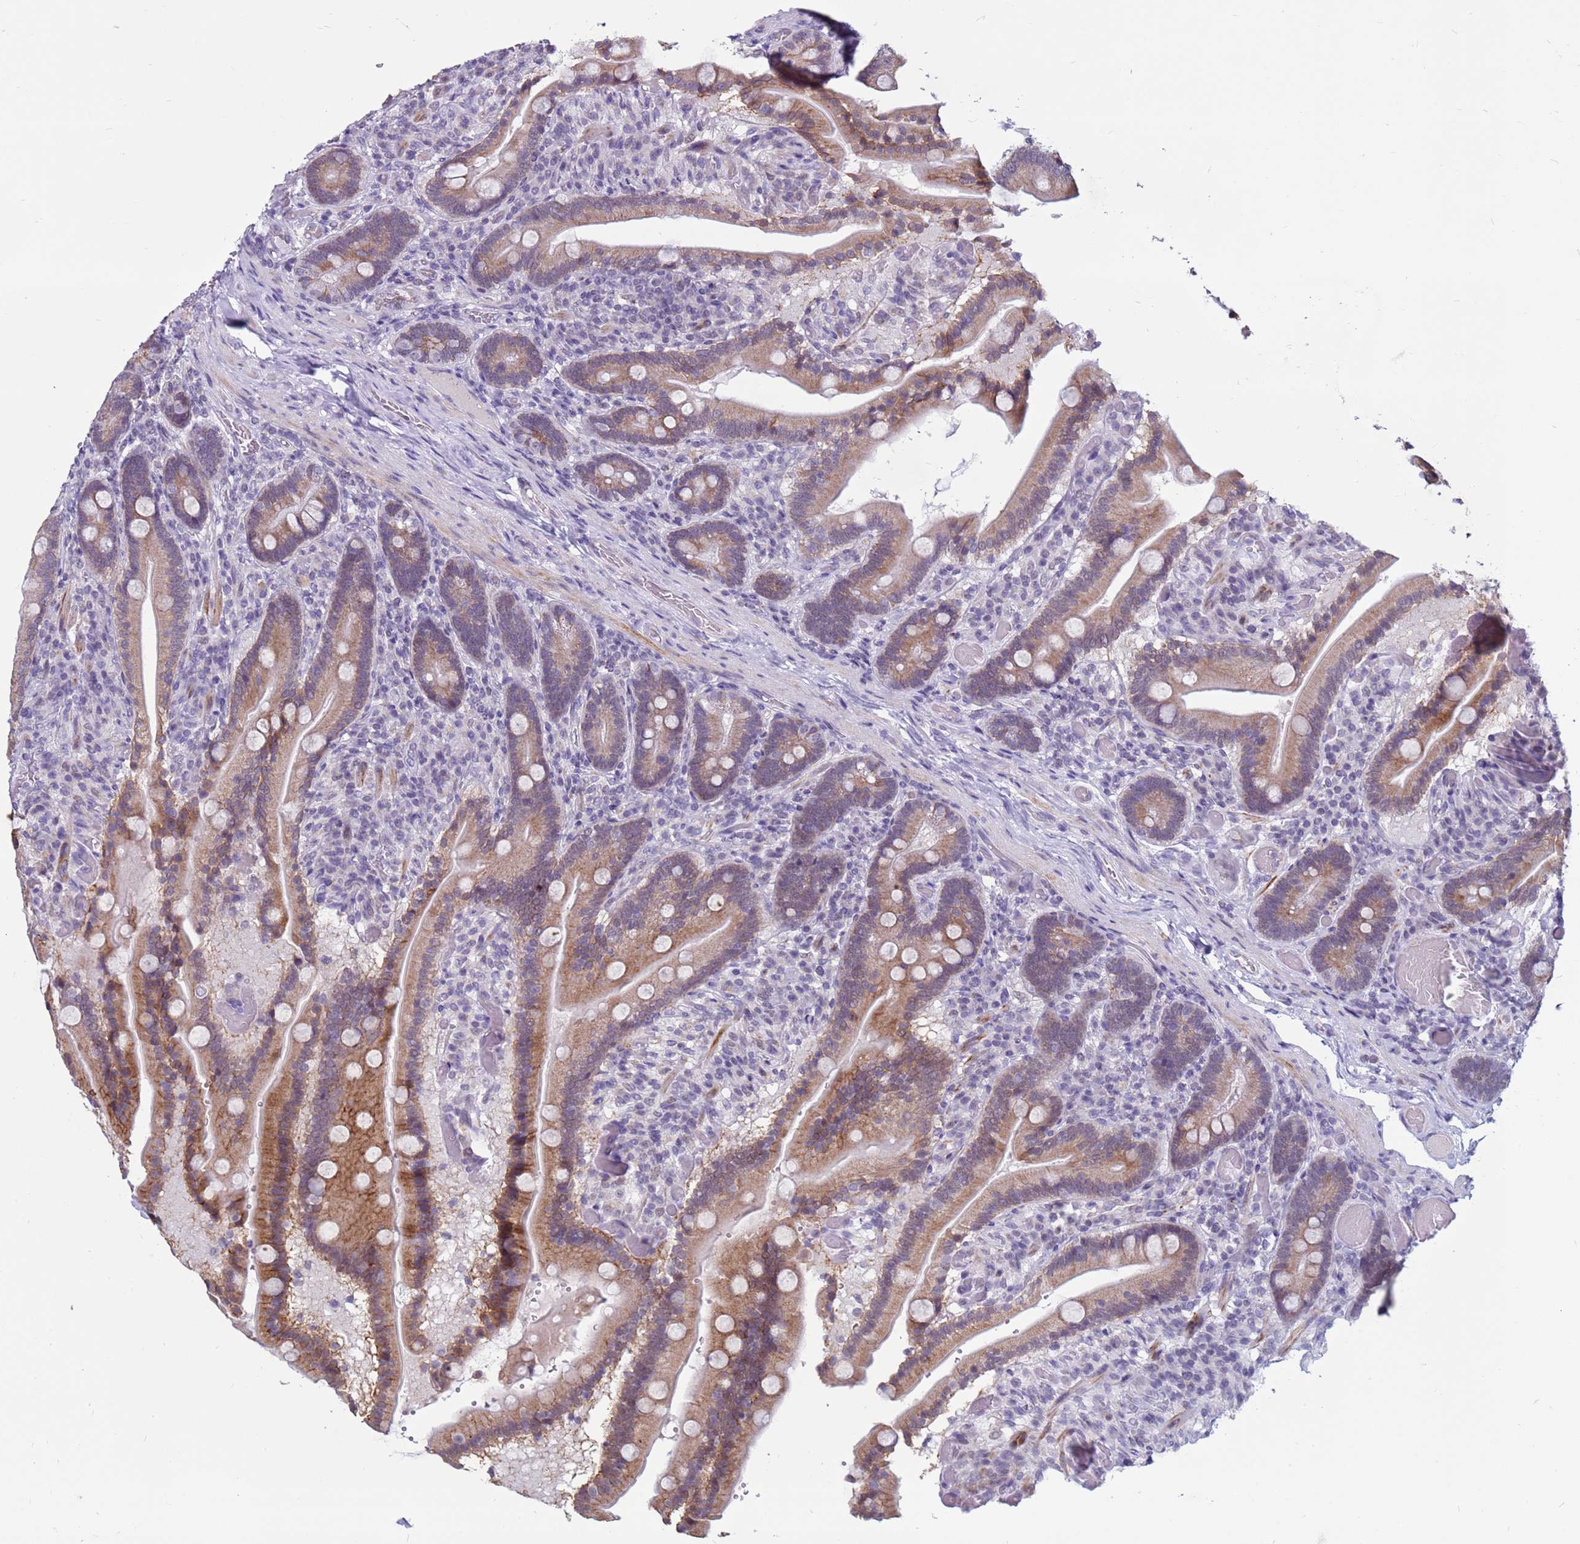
{"staining": {"intensity": "moderate", "quantity": "25%-75%", "location": "cytoplasmic/membranous"}, "tissue": "duodenum", "cell_type": "Glandular cells", "image_type": "normal", "snomed": [{"axis": "morphology", "description": "Normal tissue, NOS"}, {"axis": "topography", "description": "Duodenum"}], "caption": "Protein analysis of normal duodenum reveals moderate cytoplasmic/membranous positivity in approximately 25%-75% of glandular cells.", "gene": "CDK2AP2", "patient": {"sex": "female", "age": 62}}